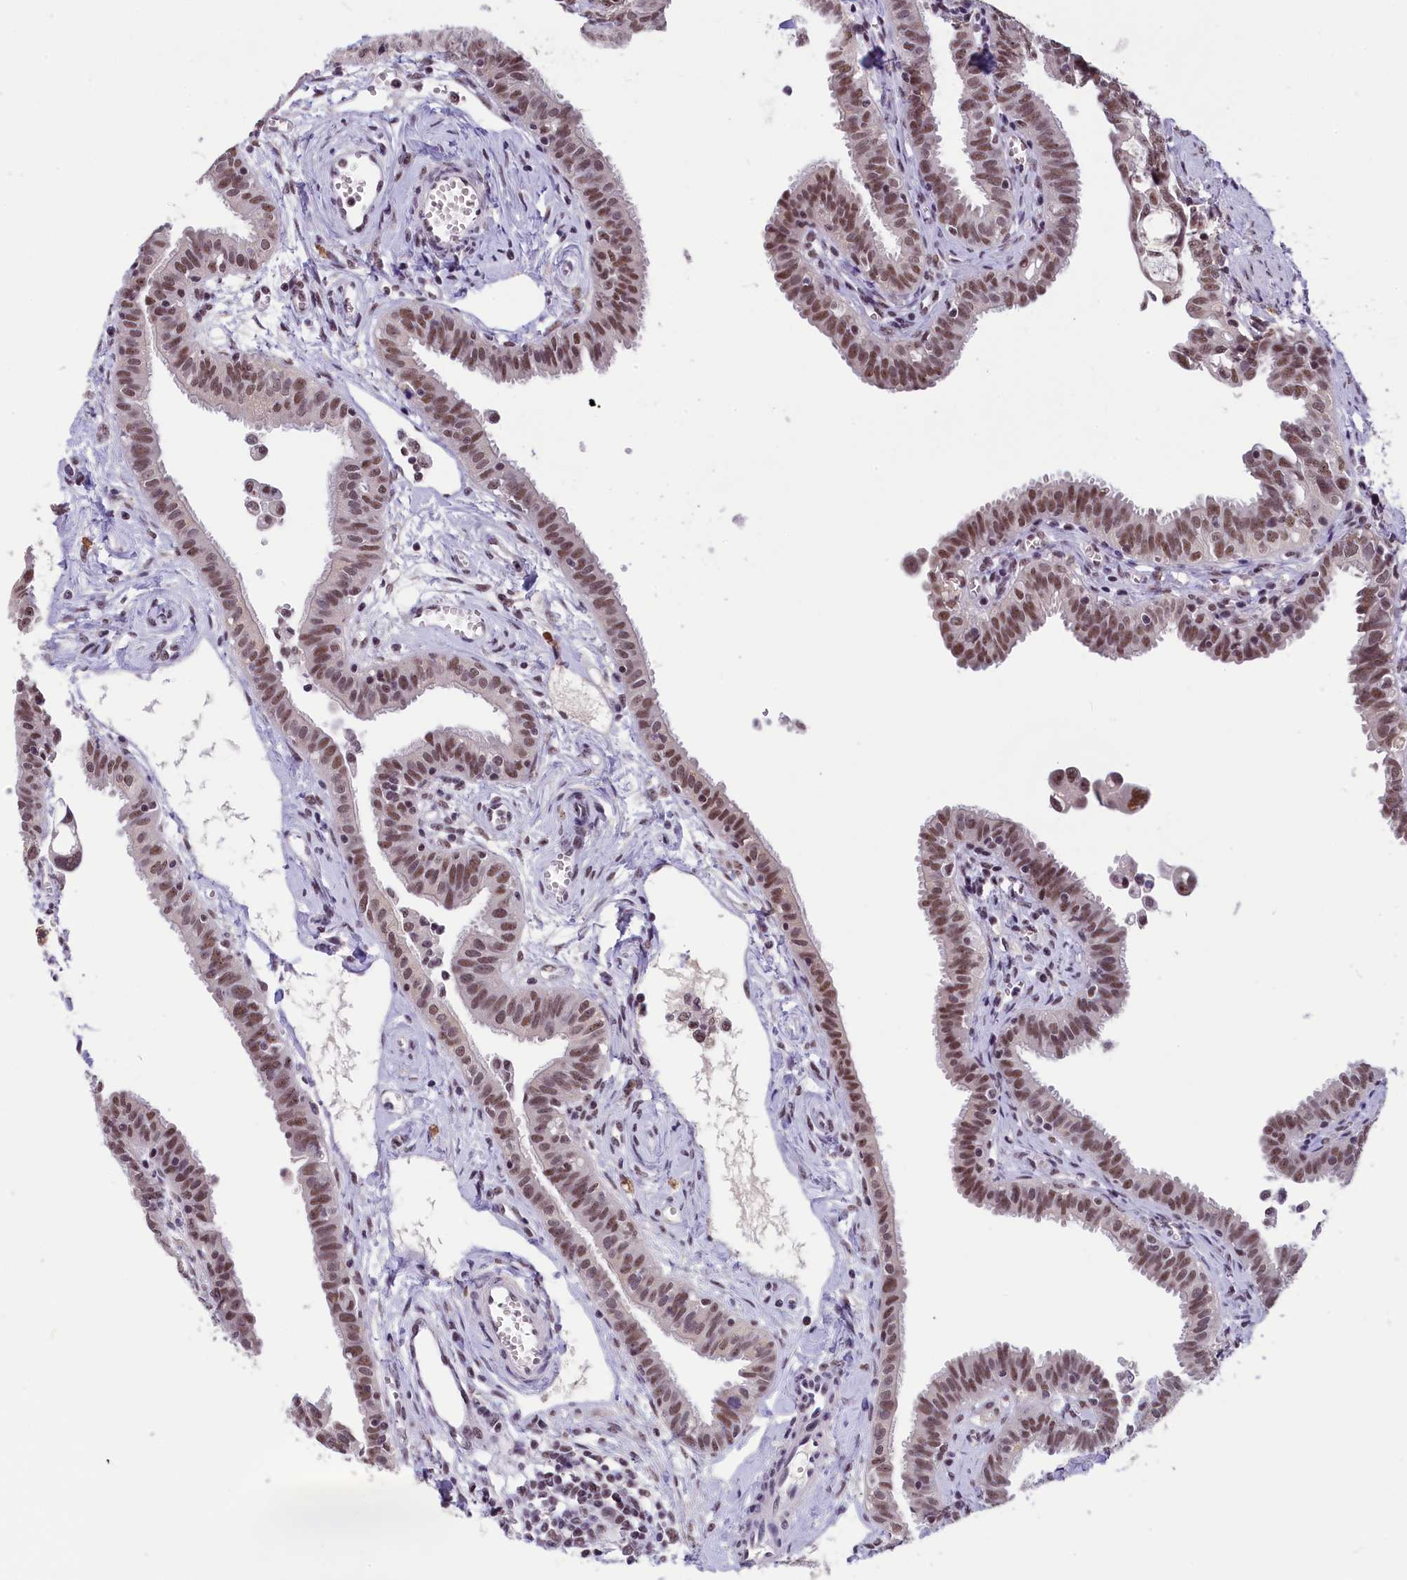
{"staining": {"intensity": "moderate", "quantity": ">75%", "location": "nuclear"}, "tissue": "fallopian tube", "cell_type": "Glandular cells", "image_type": "normal", "snomed": [{"axis": "morphology", "description": "Normal tissue, NOS"}, {"axis": "morphology", "description": "Carcinoma, NOS"}, {"axis": "topography", "description": "Fallopian tube"}, {"axis": "topography", "description": "Ovary"}], "caption": "Protein staining displays moderate nuclear positivity in about >75% of glandular cells in unremarkable fallopian tube. Nuclei are stained in blue.", "gene": "ZC3H4", "patient": {"sex": "female", "age": 59}}